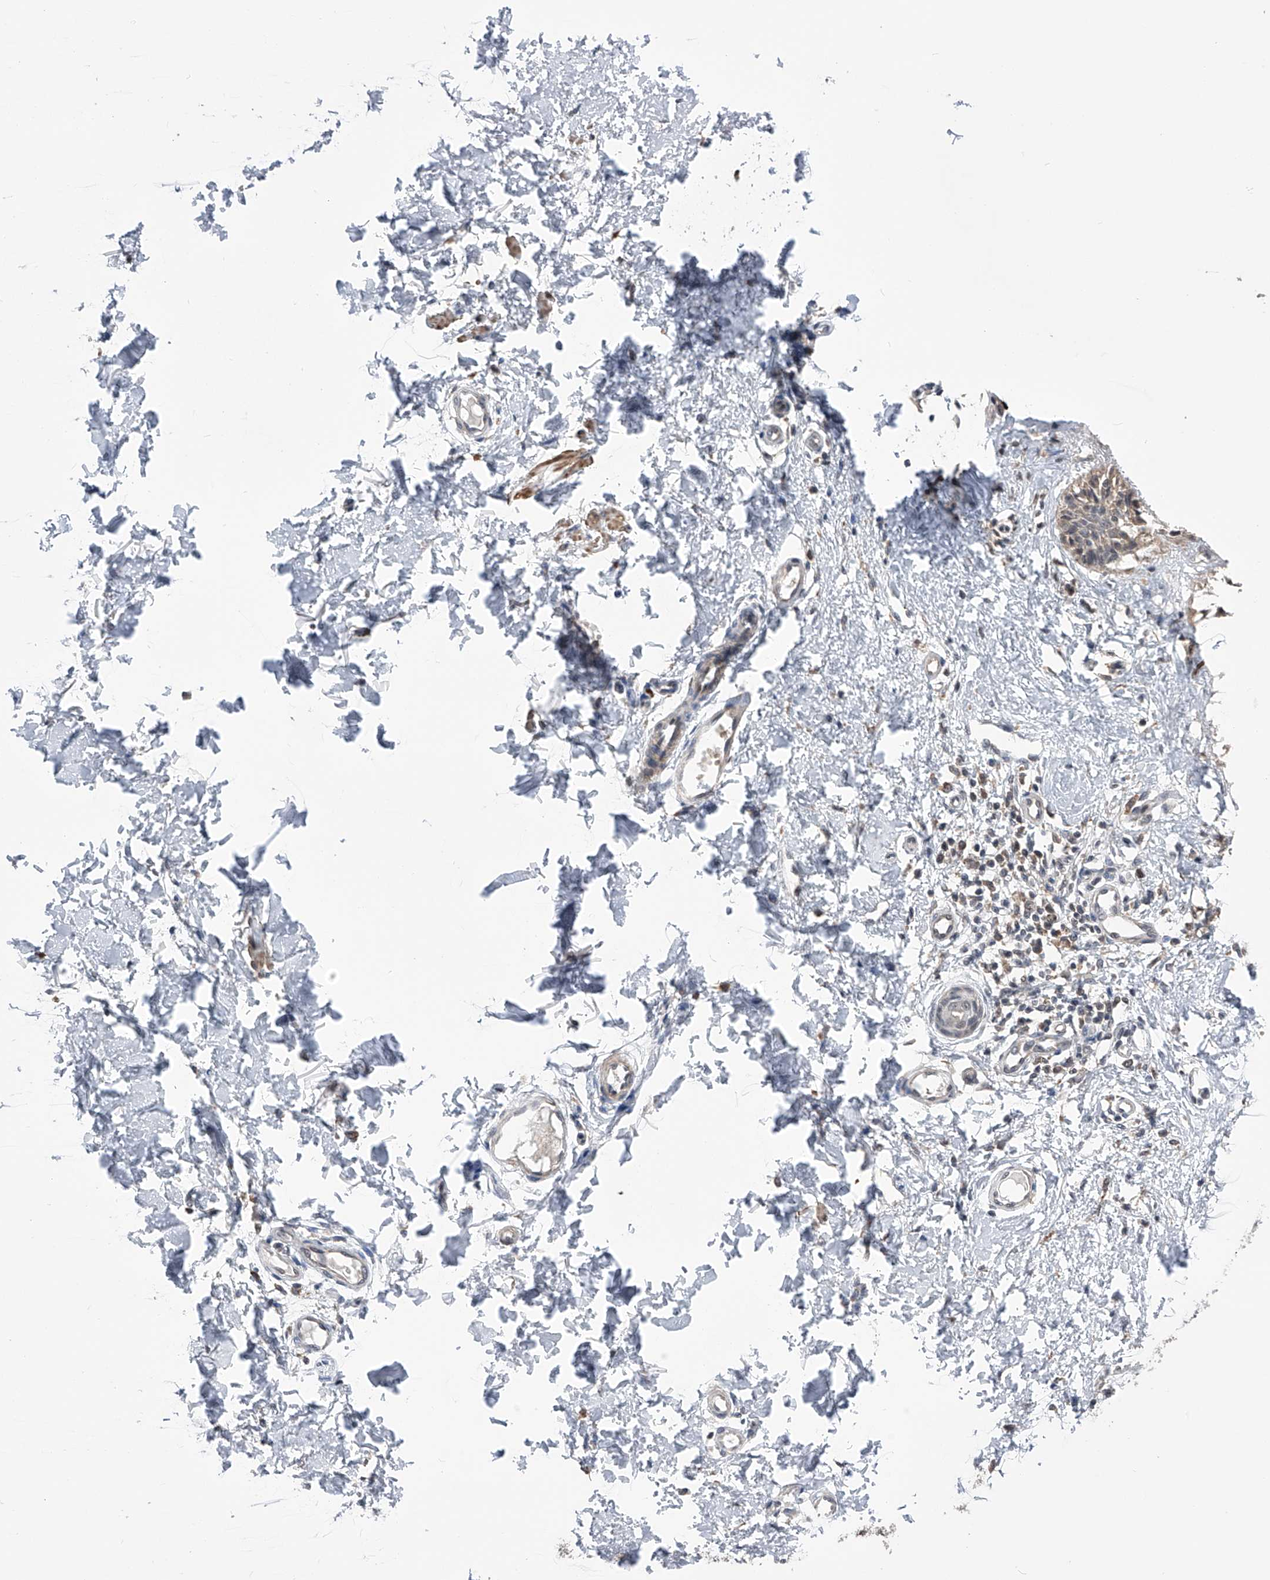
{"staining": {"intensity": "weak", "quantity": ">75%", "location": "cytoplasmic/membranous,nuclear"}, "tissue": "melanoma", "cell_type": "Tumor cells", "image_type": "cancer", "snomed": [{"axis": "morphology", "description": "Malignant melanoma, NOS"}, {"axis": "topography", "description": "Skin"}], "caption": "Melanoma was stained to show a protein in brown. There is low levels of weak cytoplasmic/membranous and nuclear expression in approximately >75% of tumor cells.", "gene": "SPOCK1", "patient": {"sex": "male", "age": 53}}